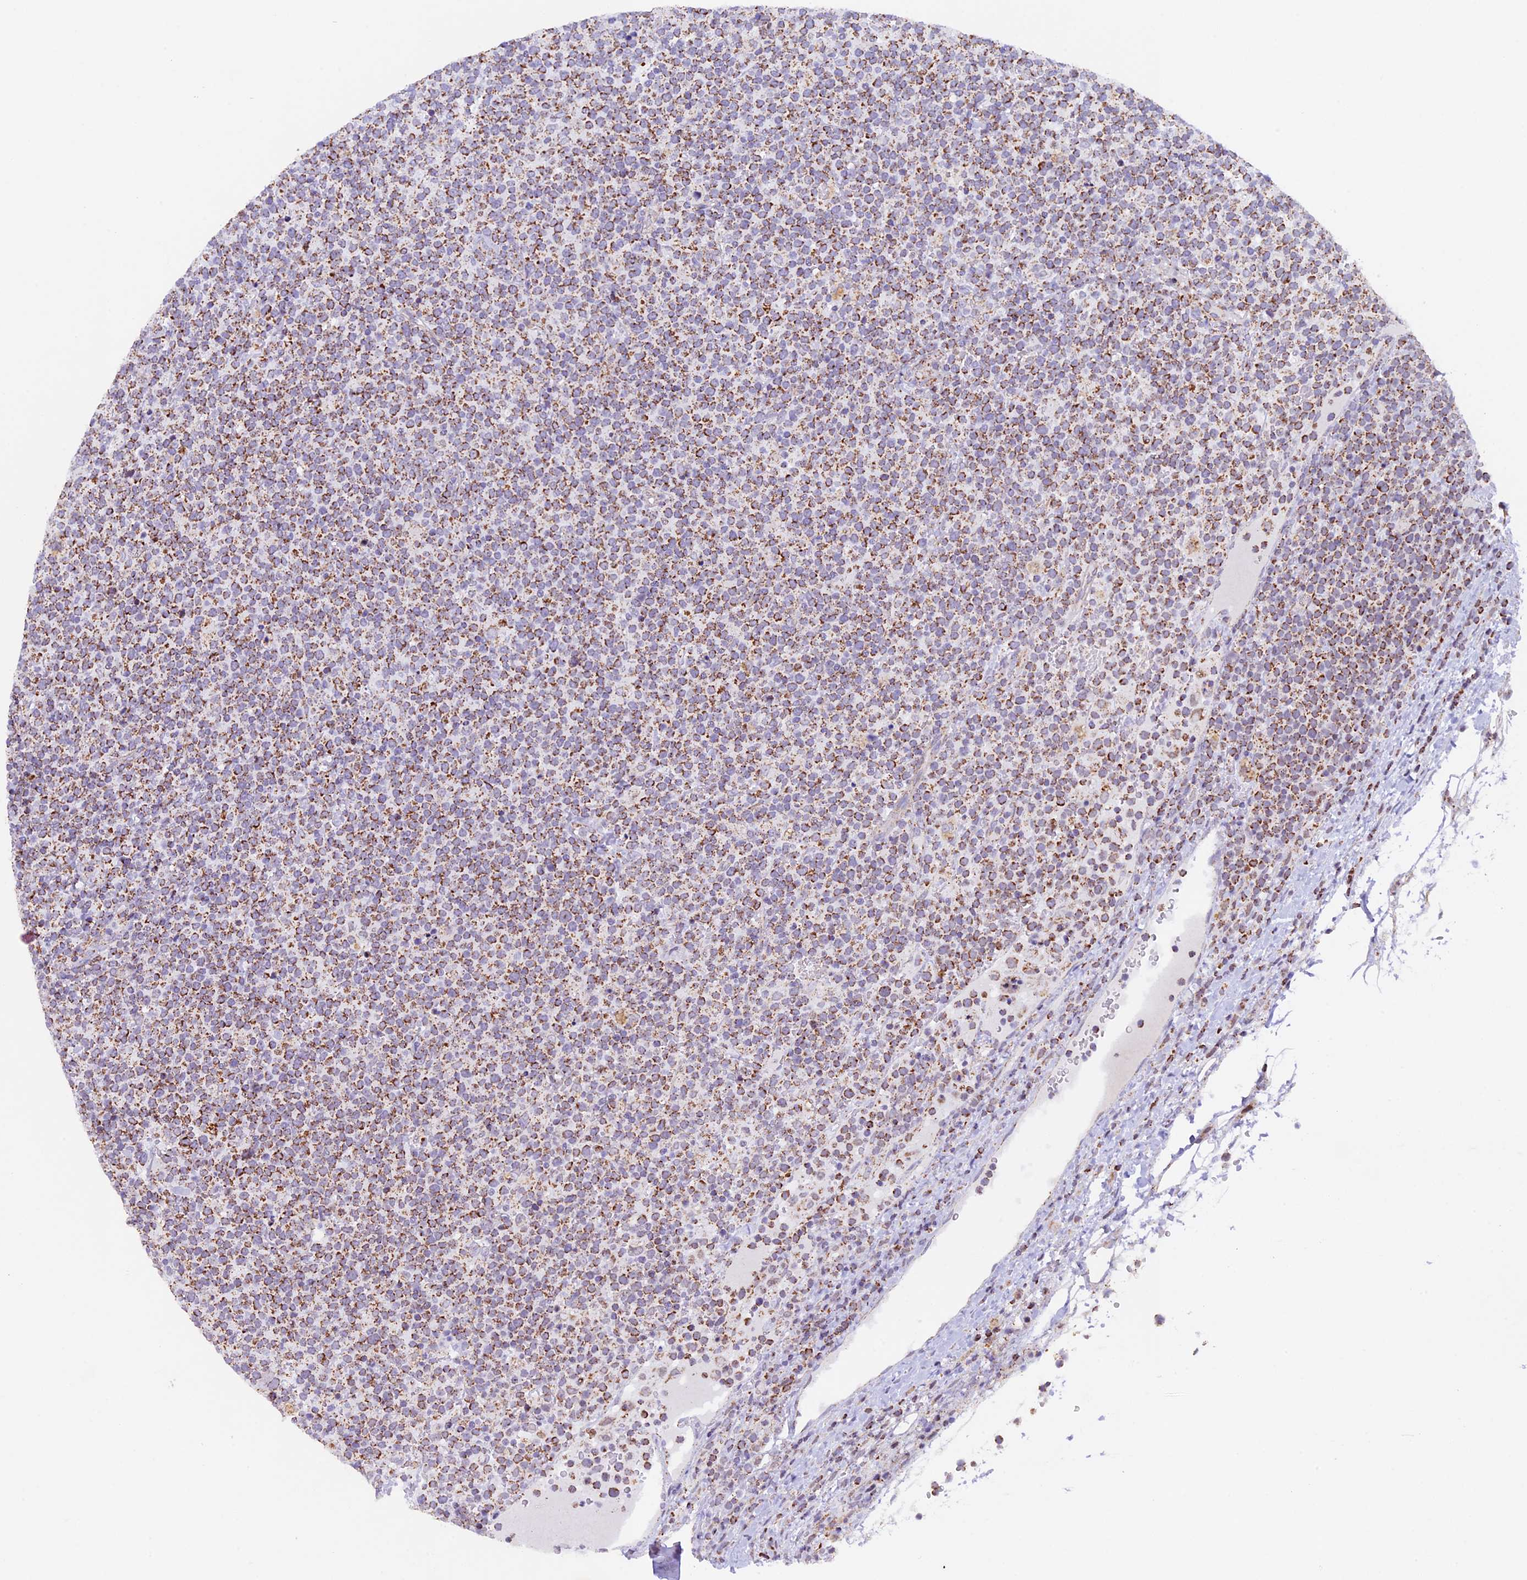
{"staining": {"intensity": "moderate", "quantity": ">75%", "location": "cytoplasmic/membranous"}, "tissue": "lymphoma", "cell_type": "Tumor cells", "image_type": "cancer", "snomed": [{"axis": "morphology", "description": "Malignant lymphoma, non-Hodgkin's type, High grade"}, {"axis": "topography", "description": "Lymph node"}], "caption": "This photomicrograph displays IHC staining of malignant lymphoma, non-Hodgkin's type (high-grade), with medium moderate cytoplasmic/membranous expression in approximately >75% of tumor cells.", "gene": "TFAM", "patient": {"sex": "male", "age": 61}}